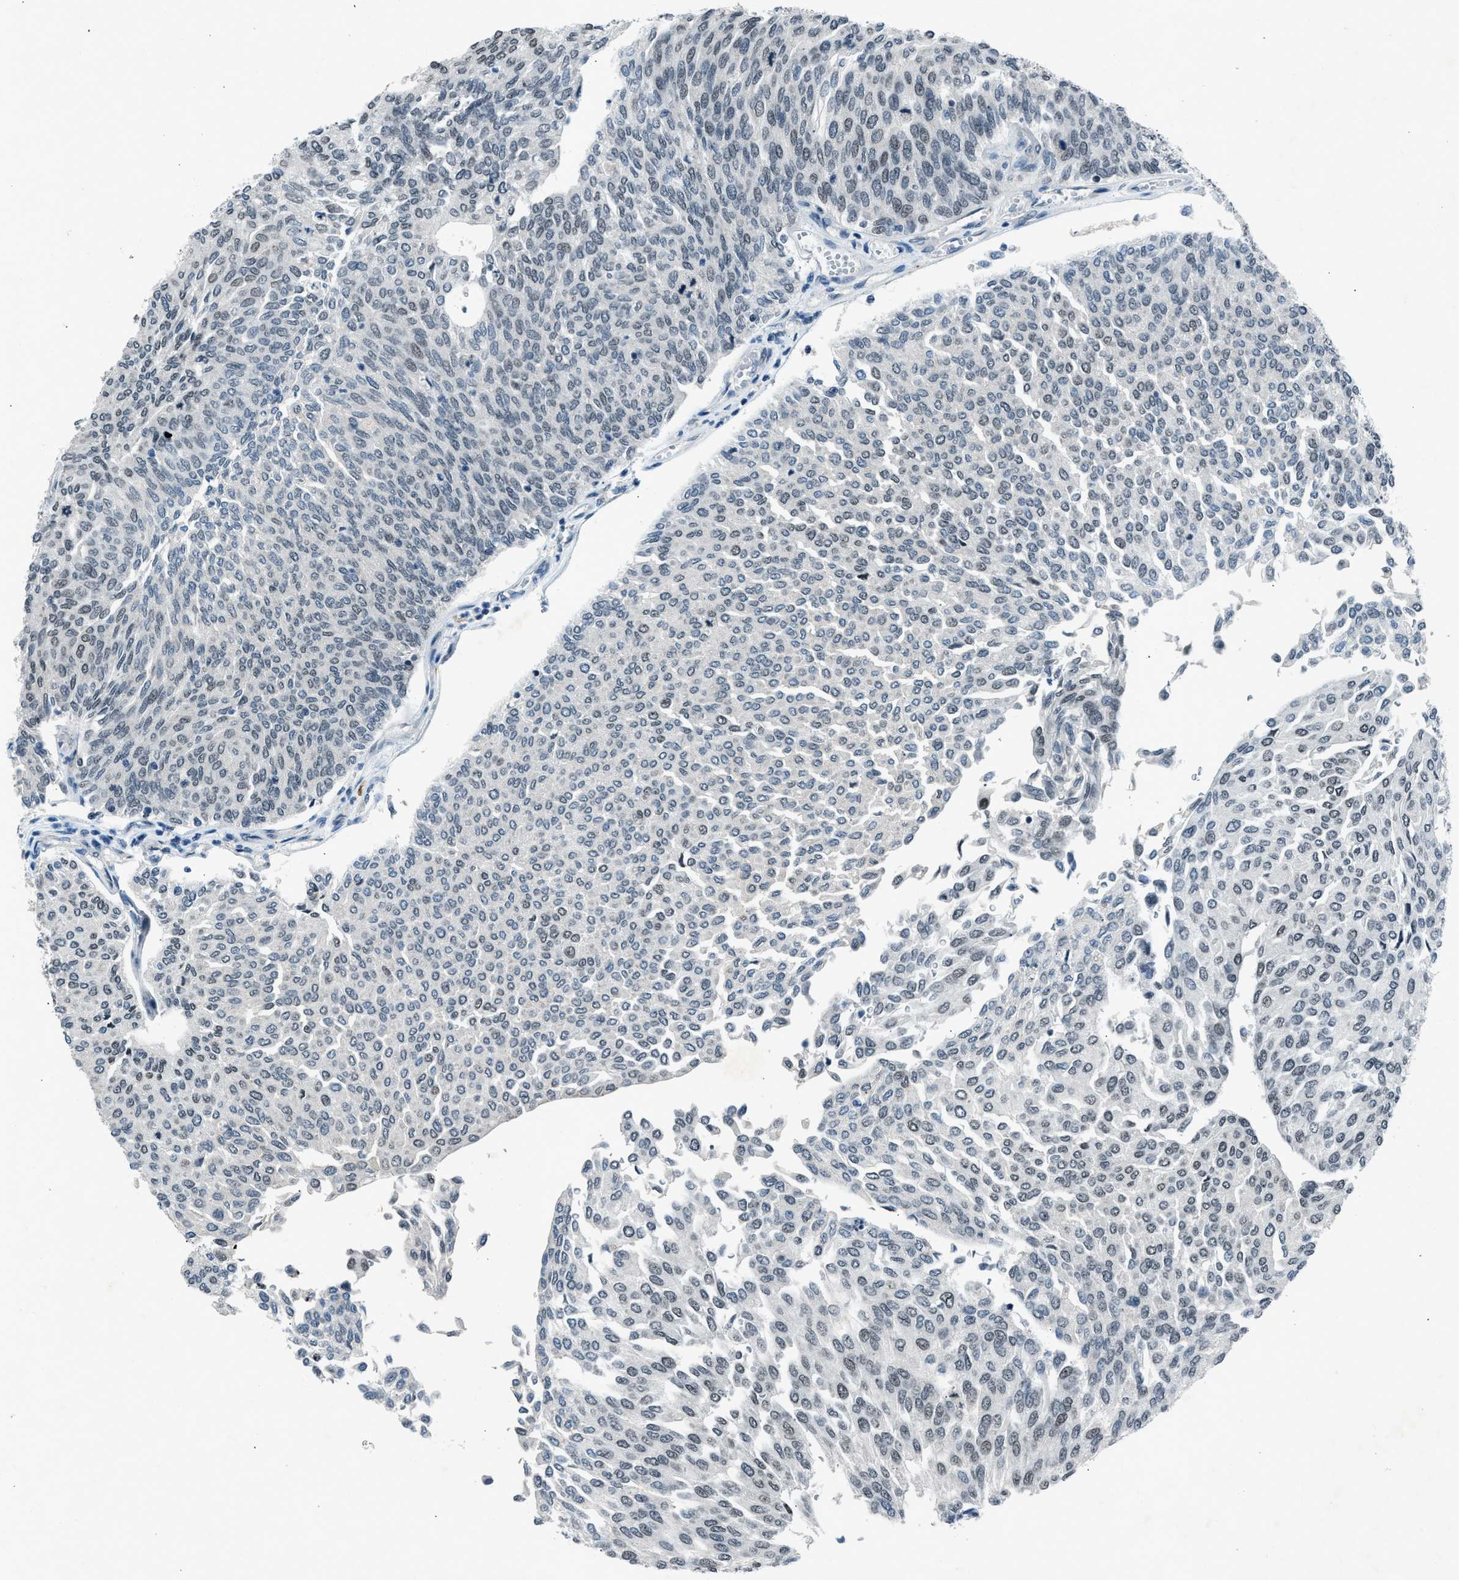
{"staining": {"intensity": "negative", "quantity": "none", "location": "none"}, "tissue": "urothelial cancer", "cell_type": "Tumor cells", "image_type": "cancer", "snomed": [{"axis": "morphology", "description": "Urothelial carcinoma, Low grade"}, {"axis": "topography", "description": "Urinary bladder"}], "caption": "IHC photomicrograph of human urothelial carcinoma (low-grade) stained for a protein (brown), which displays no positivity in tumor cells.", "gene": "ADCY1", "patient": {"sex": "female", "age": 79}}